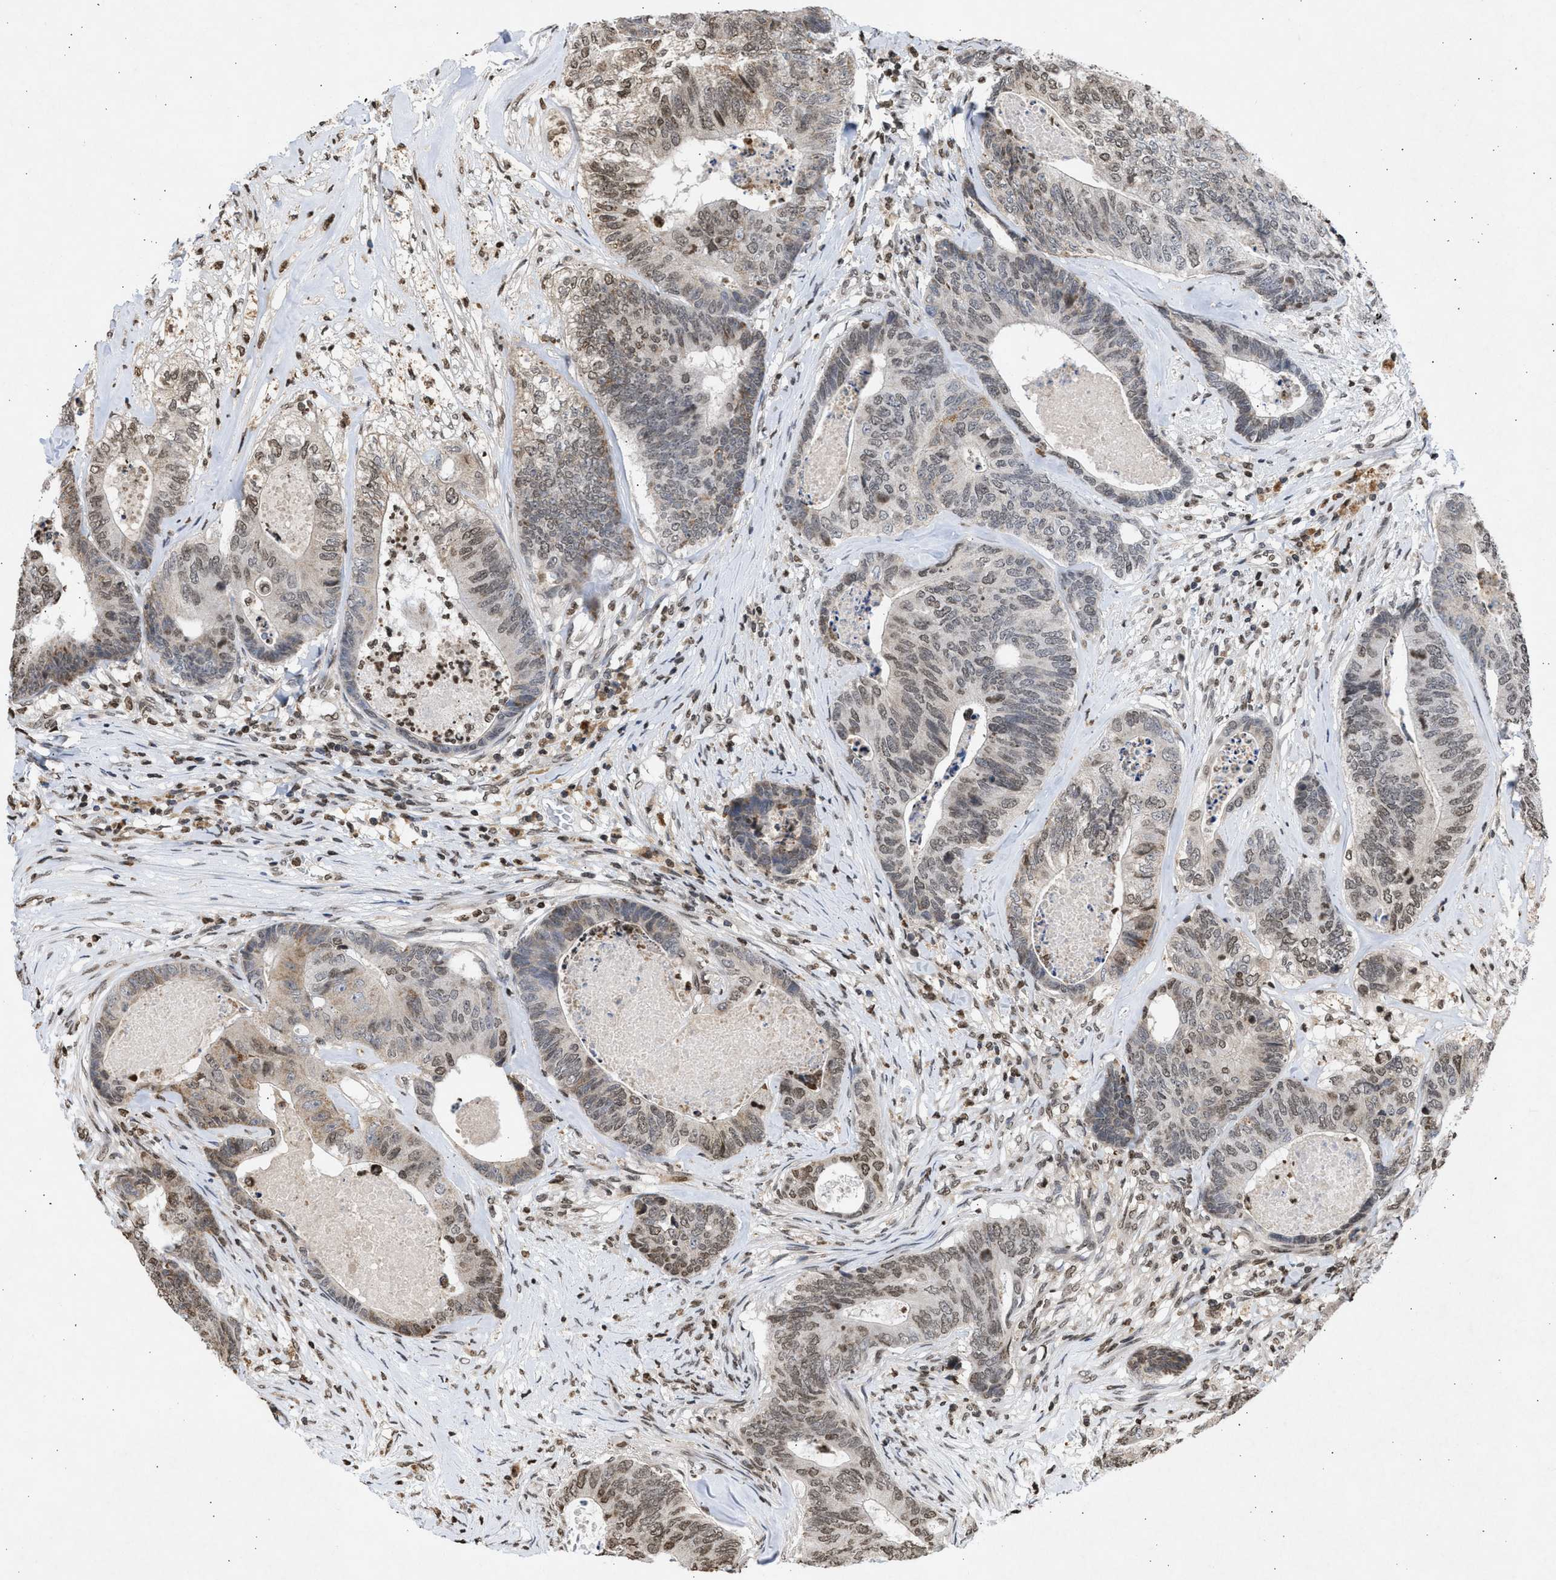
{"staining": {"intensity": "weak", "quantity": "25%-75%", "location": "nuclear"}, "tissue": "colorectal cancer", "cell_type": "Tumor cells", "image_type": "cancer", "snomed": [{"axis": "morphology", "description": "Adenocarcinoma, NOS"}, {"axis": "topography", "description": "Colon"}], "caption": "IHC of colorectal cancer exhibits low levels of weak nuclear expression in about 25%-75% of tumor cells.", "gene": "NUP35", "patient": {"sex": "female", "age": 67}}